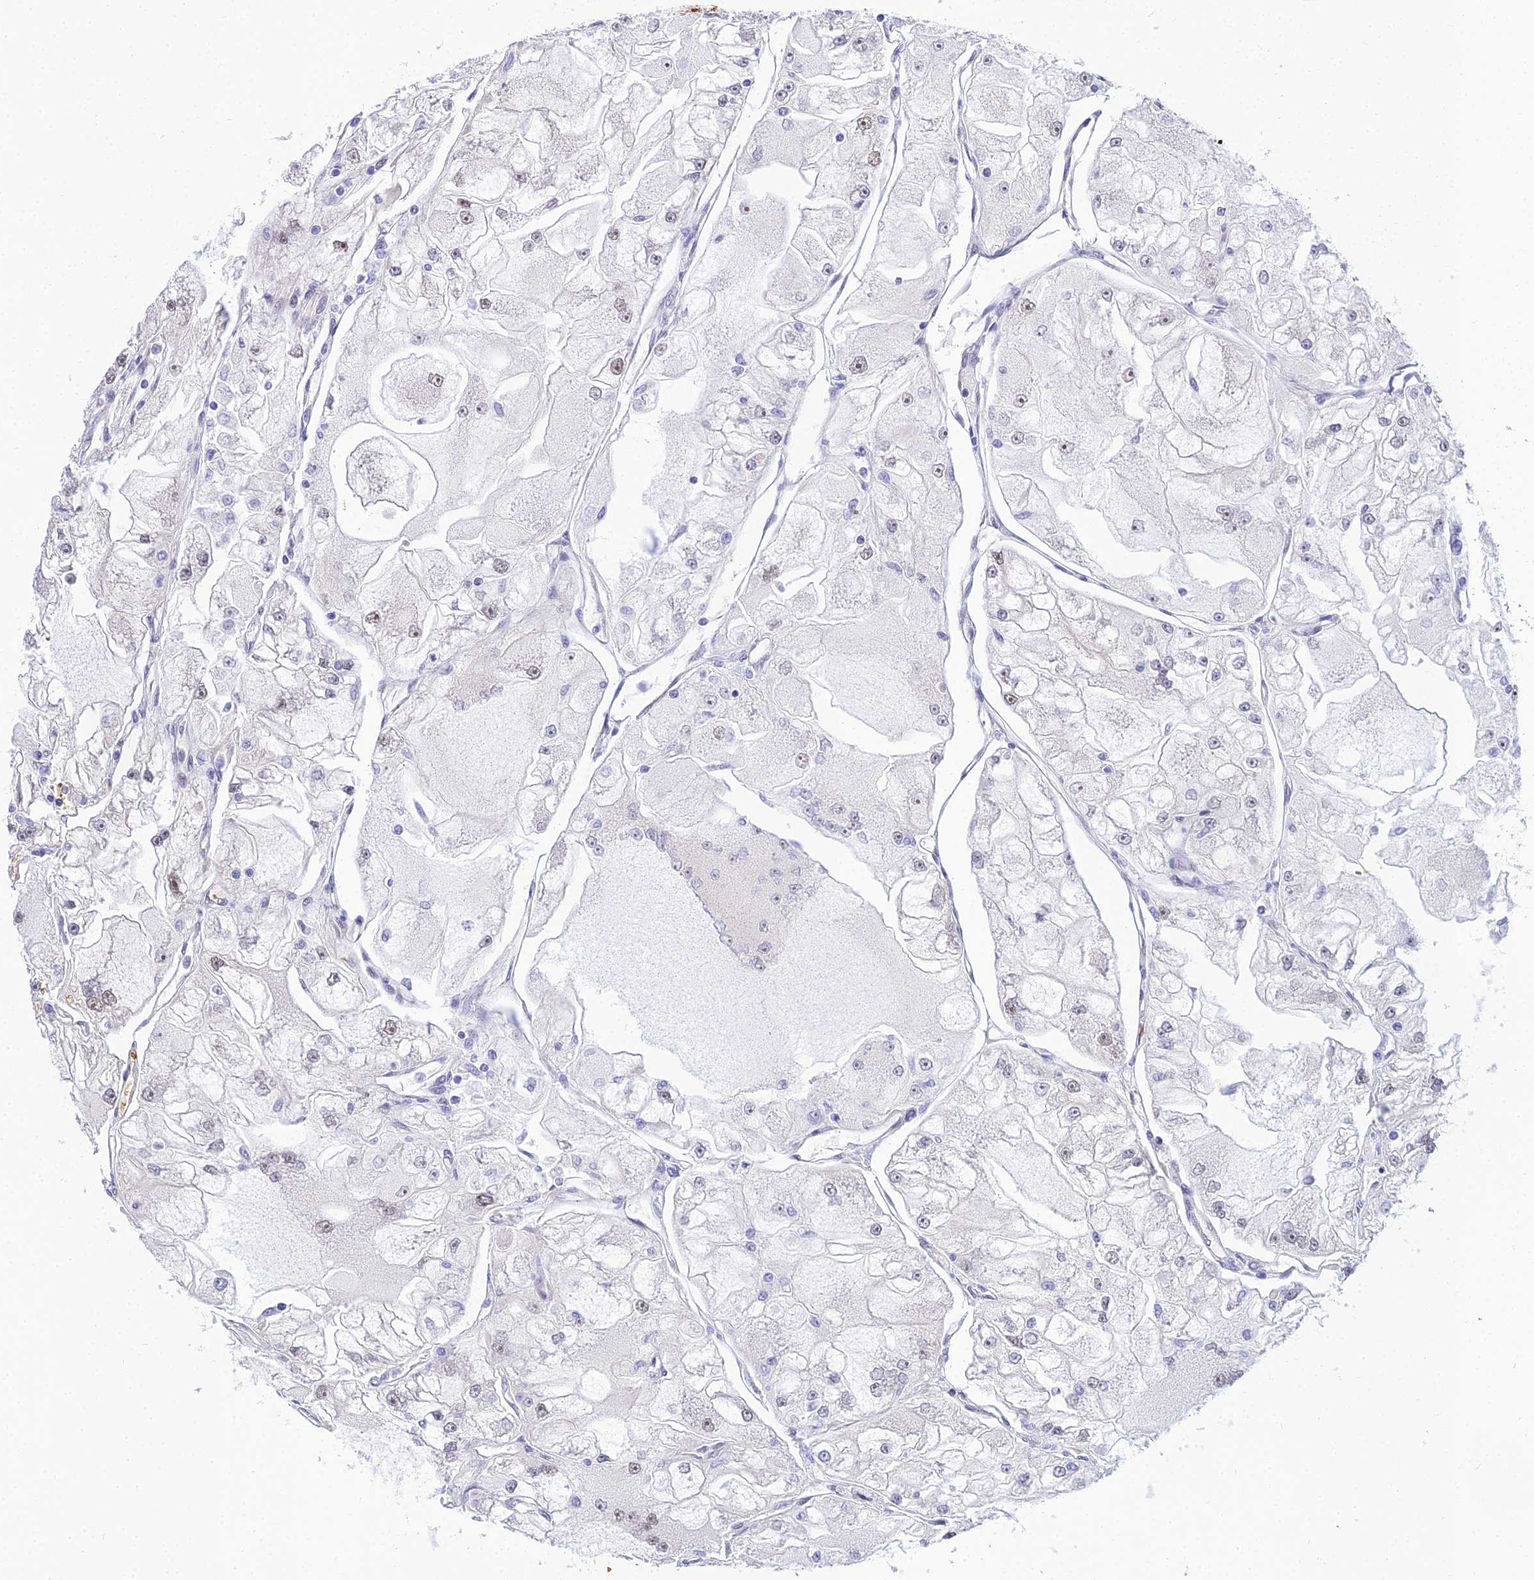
{"staining": {"intensity": "negative", "quantity": "none", "location": "none"}, "tissue": "renal cancer", "cell_type": "Tumor cells", "image_type": "cancer", "snomed": [{"axis": "morphology", "description": "Adenocarcinoma, NOS"}, {"axis": "topography", "description": "Kidney"}], "caption": "Micrograph shows no significant protein staining in tumor cells of renal adenocarcinoma.", "gene": "BCL9", "patient": {"sex": "female", "age": 72}}